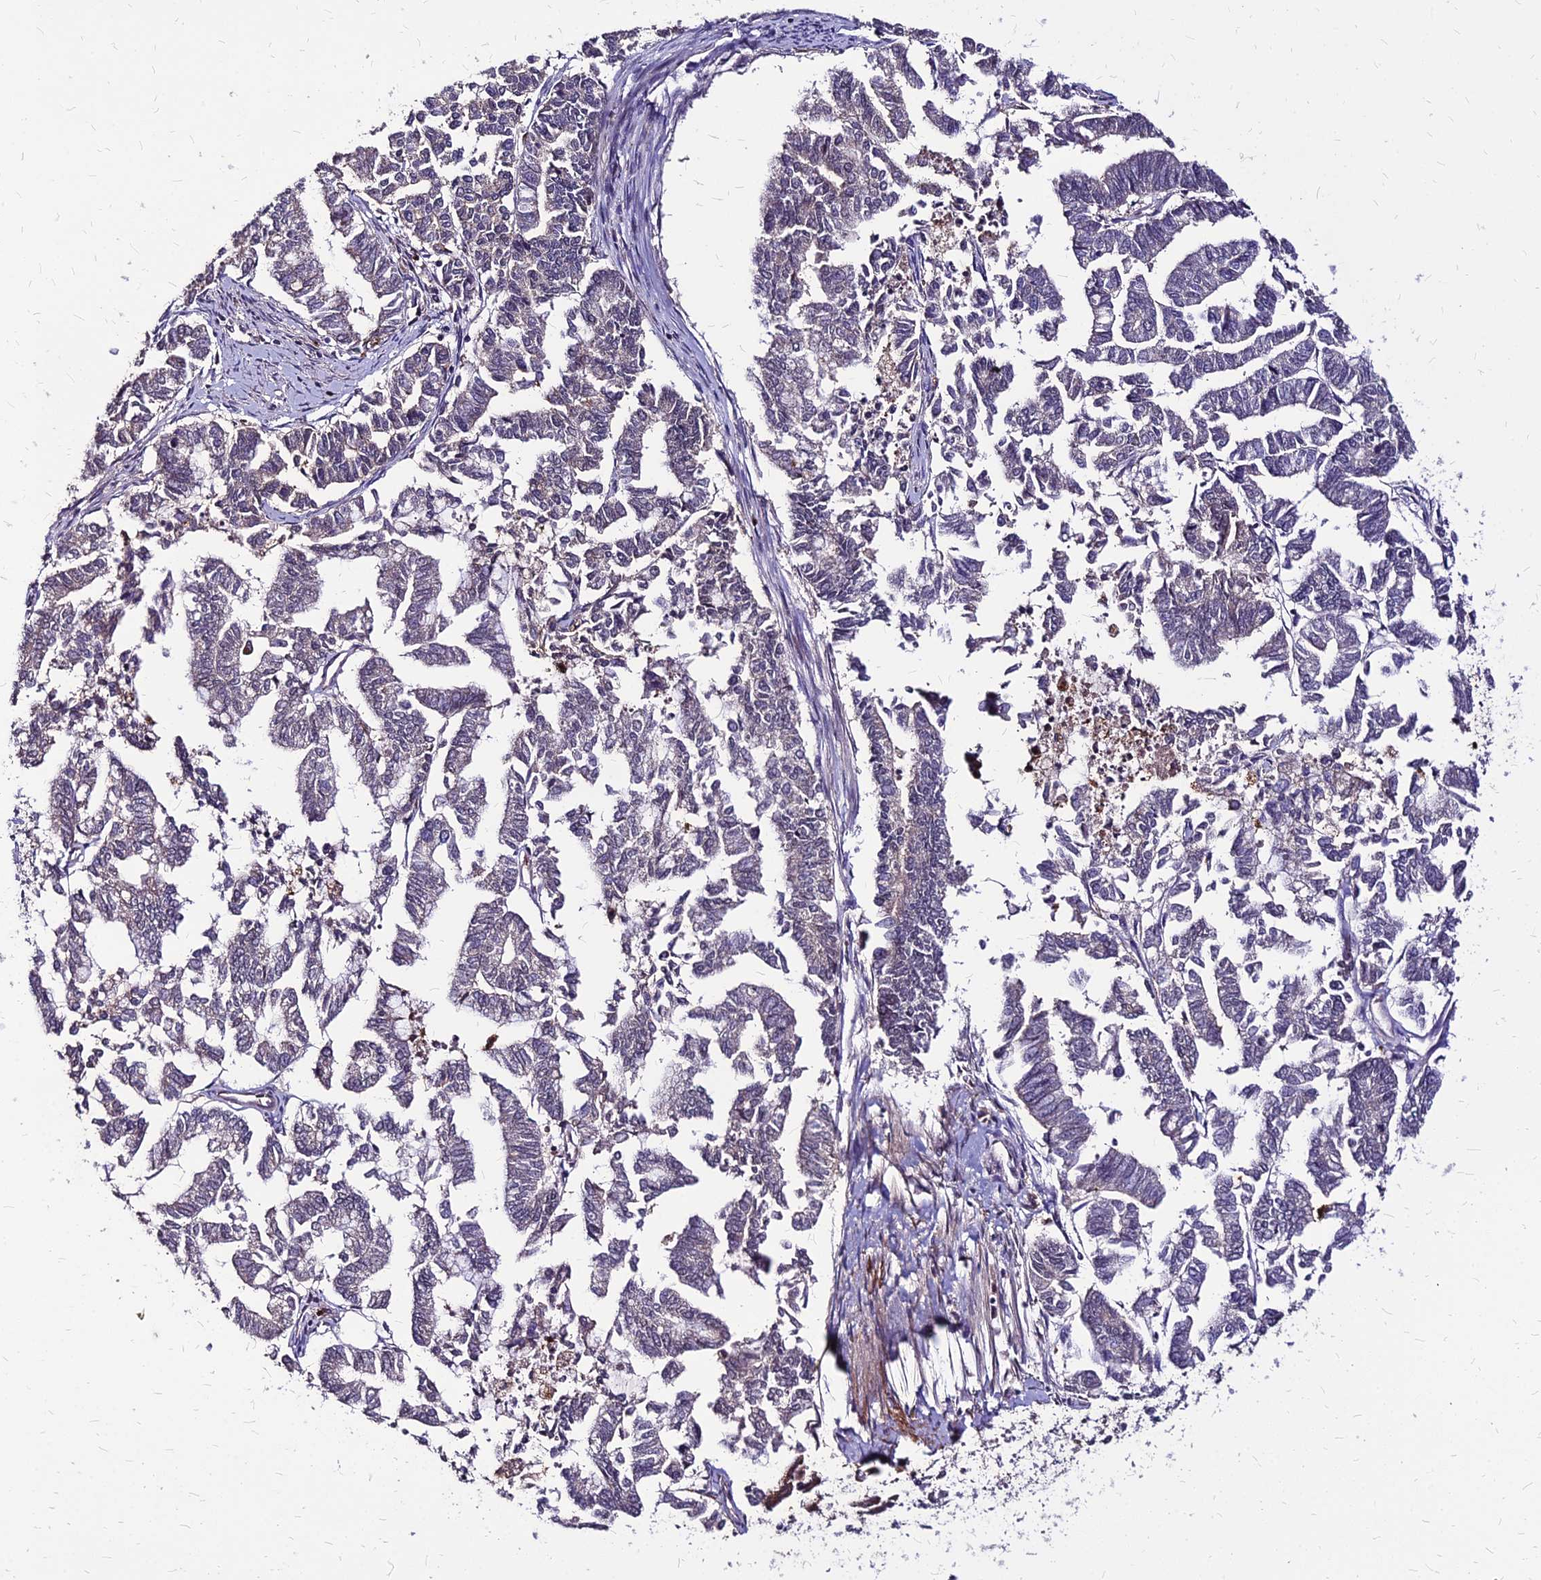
{"staining": {"intensity": "negative", "quantity": "none", "location": "none"}, "tissue": "endometrial cancer", "cell_type": "Tumor cells", "image_type": "cancer", "snomed": [{"axis": "morphology", "description": "Adenocarcinoma, NOS"}, {"axis": "topography", "description": "Endometrium"}], "caption": "A micrograph of endometrial cancer stained for a protein shows no brown staining in tumor cells. (DAB (3,3'-diaminobenzidine) IHC, high magnification).", "gene": "APBA3", "patient": {"sex": "female", "age": 79}}